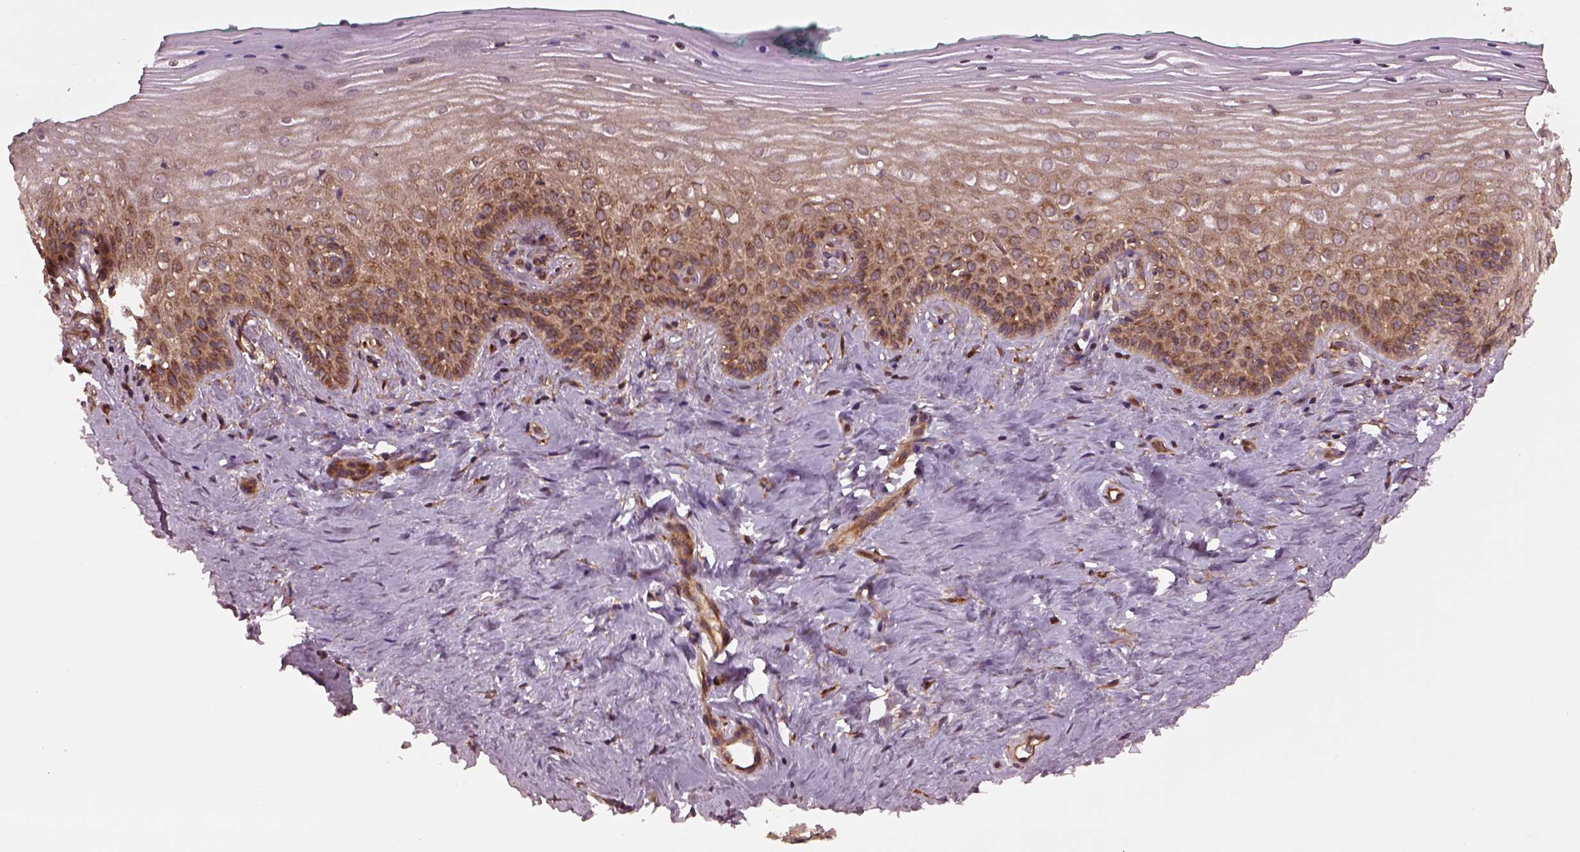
{"staining": {"intensity": "weak", "quantity": "25%-75%", "location": "cytoplasmic/membranous"}, "tissue": "vagina", "cell_type": "Squamous epithelial cells", "image_type": "normal", "snomed": [{"axis": "morphology", "description": "Normal tissue, NOS"}, {"axis": "topography", "description": "Vagina"}], "caption": "Immunohistochemical staining of normal human vagina shows weak cytoplasmic/membranous protein positivity in about 25%-75% of squamous epithelial cells.", "gene": "WASHC2A", "patient": {"sex": "female", "age": 45}}